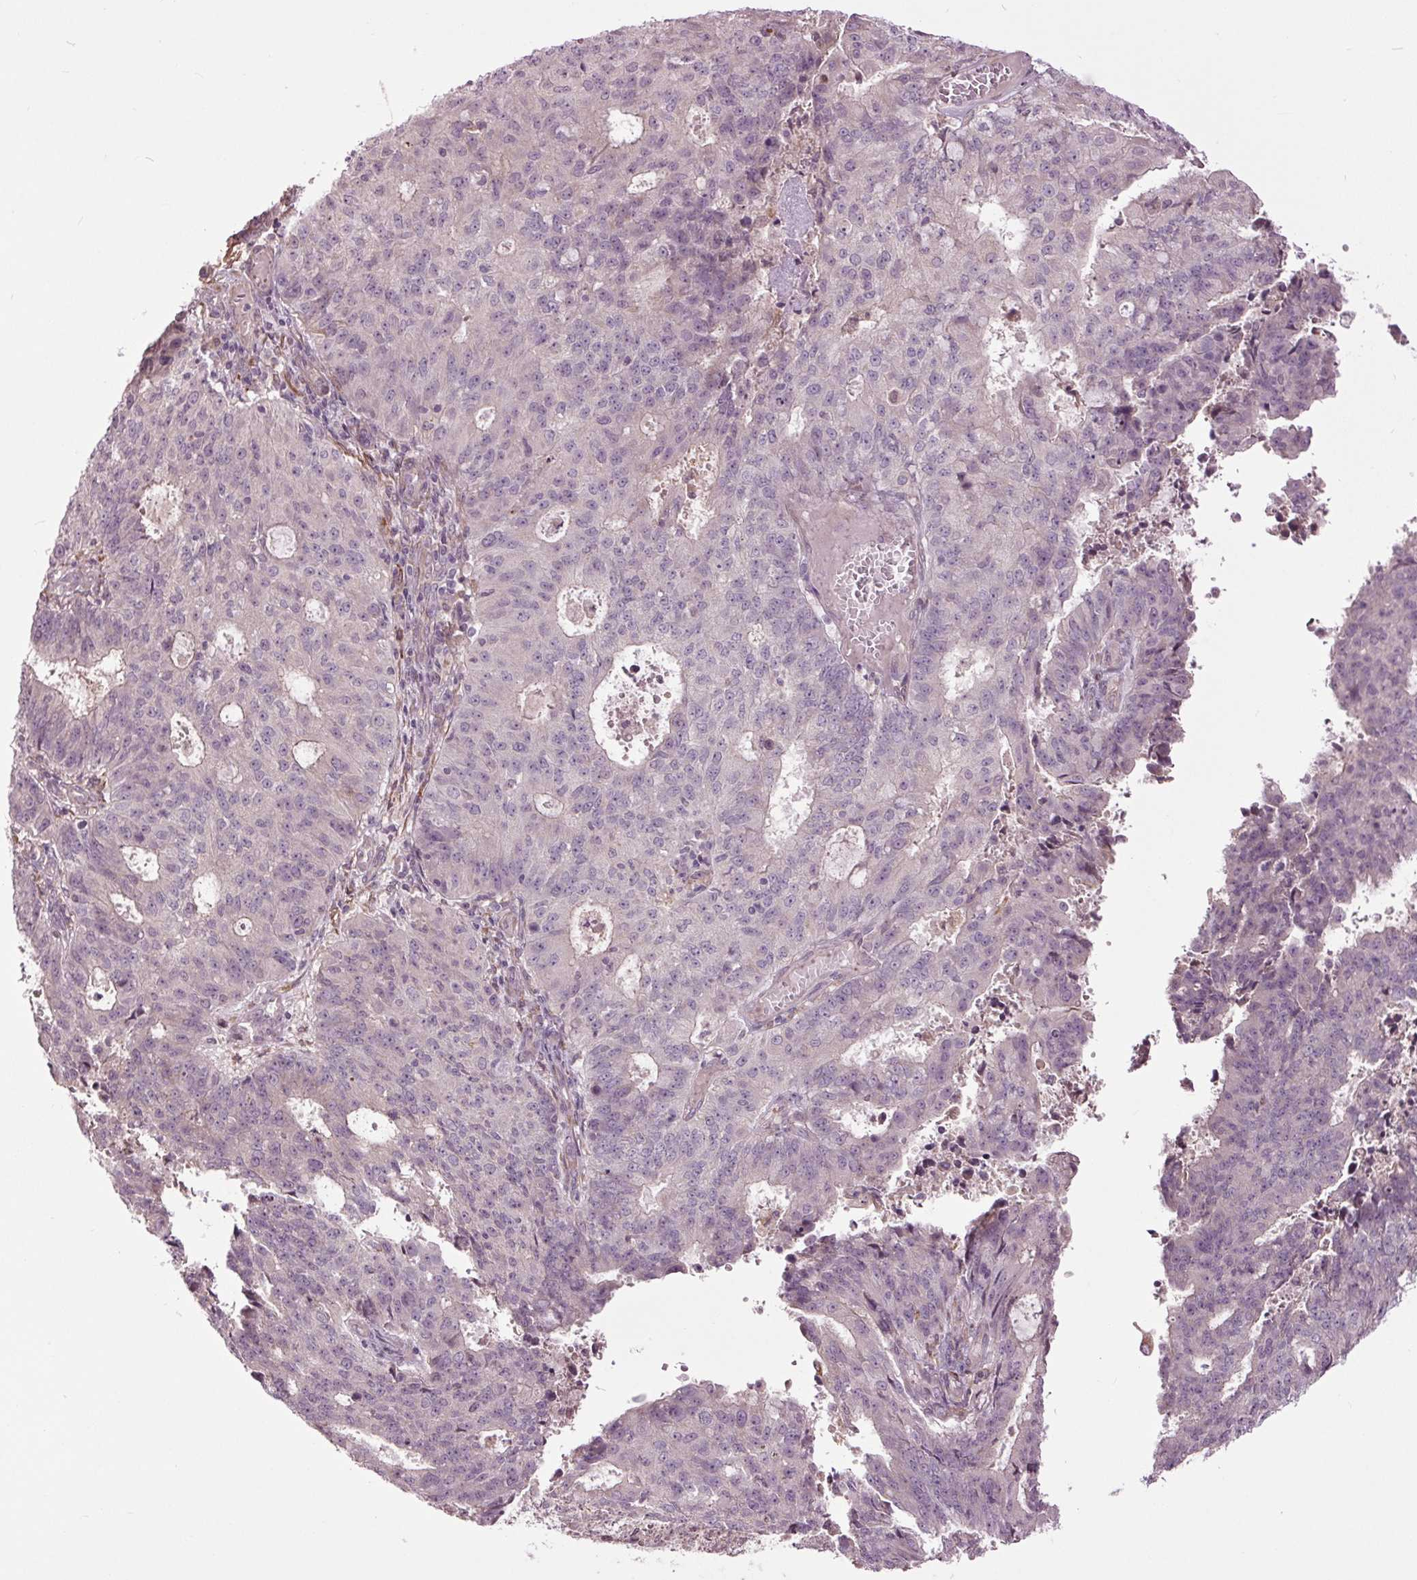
{"staining": {"intensity": "negative", "quantity": "none", "location": "none"}, "tissue": "endometrial cancer", "cell_type": "Tumor cells", "image_type": "cancer", "snomed": [{"axis": "morphology", "description": "Adenocarcinoma, NOS"}, {"axis": "topography", "description": "Endometrium"}], "caption": "There is no significant staining in tumor cells of adenocarcinoma (endometrial).", "gene": "HAUS5", "patient": {"sex": "female", "age": 82}}